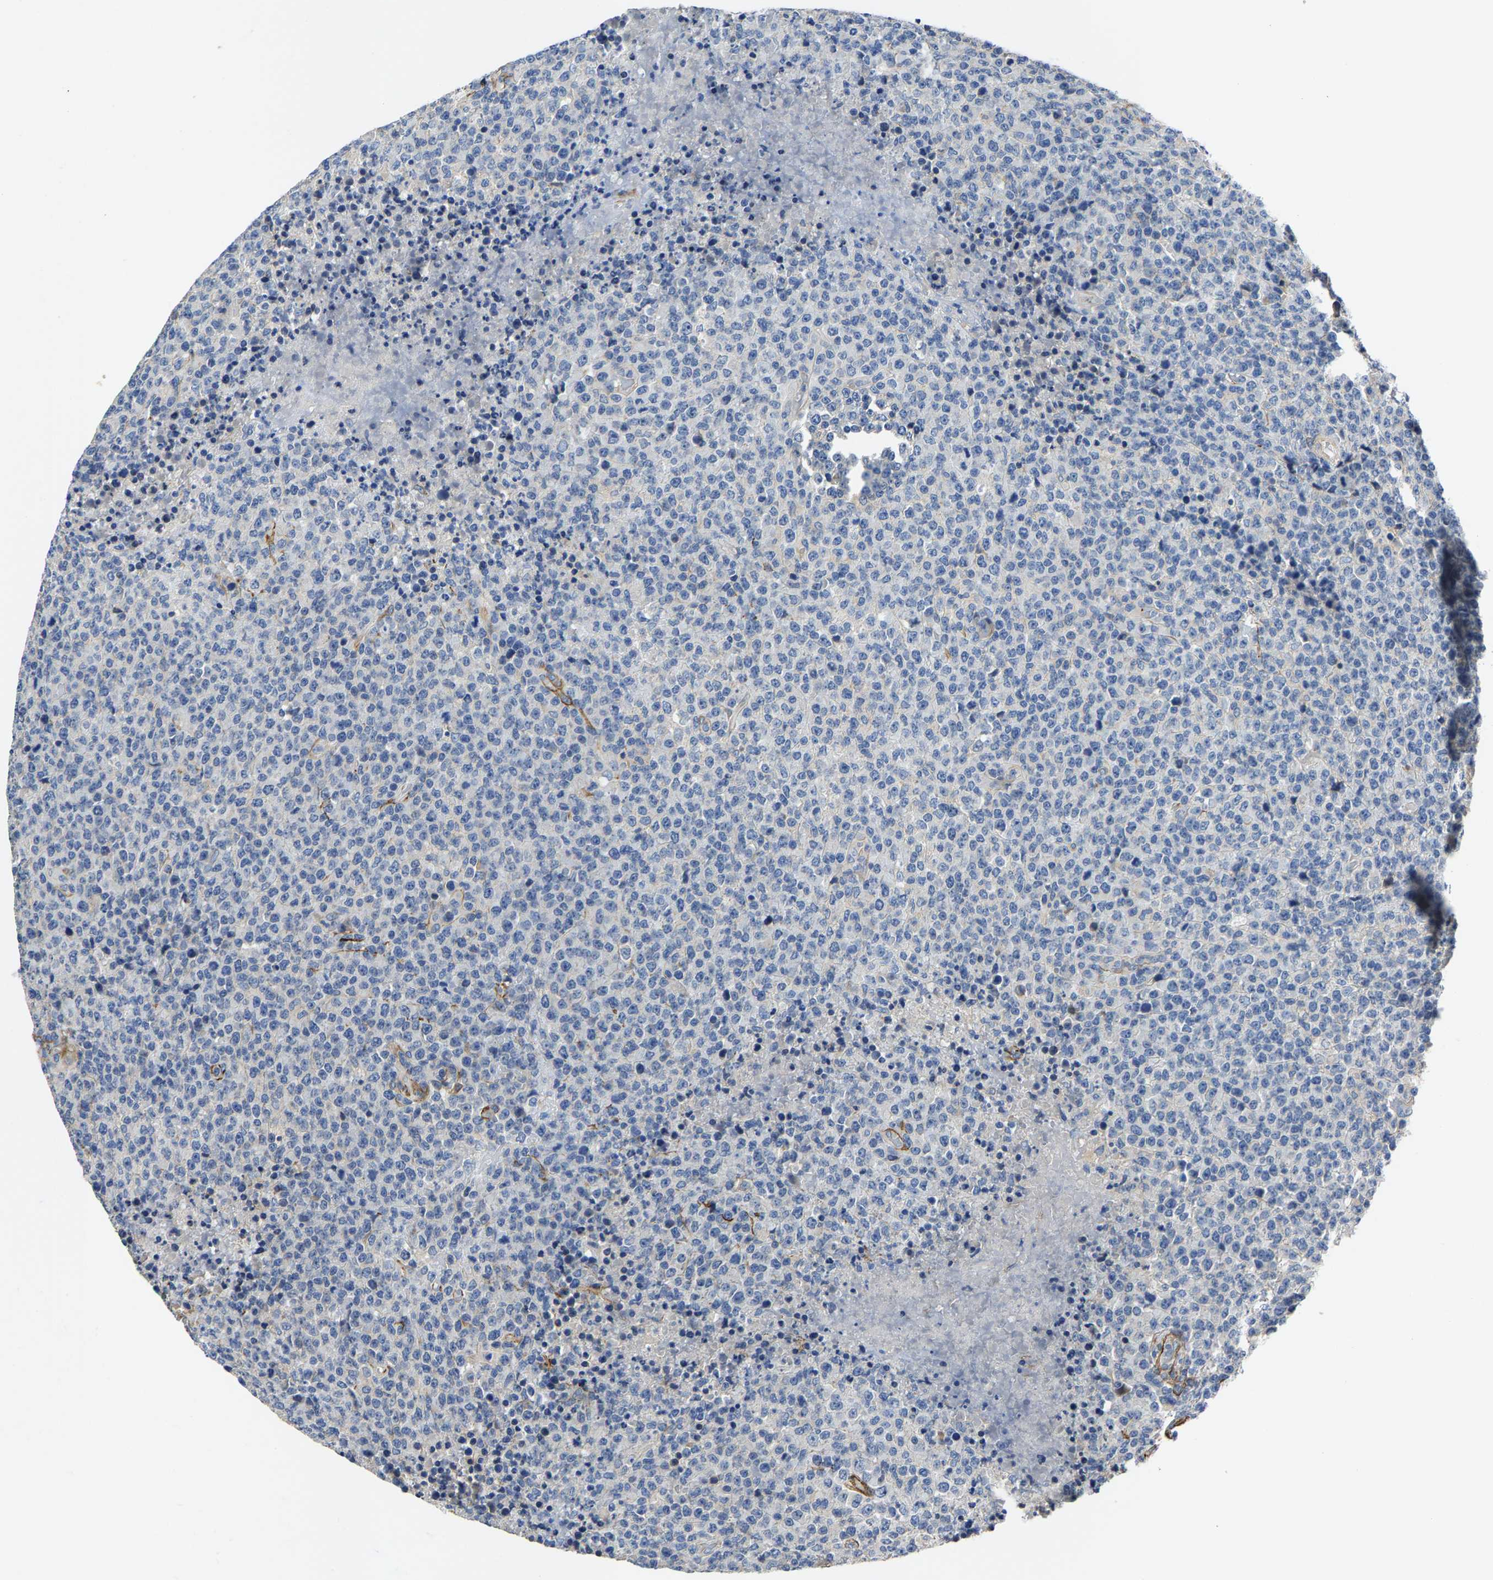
{"staining": {"intensity": "negative", "quantity": "none", "location": "none"}, "tissue": "lymphoma", "cell_type": "Tumor cells", "image_type": "cancer", "snomed": [{"axis": "morphology", "description": "Malignant lymphoma, non-Hodgkin's type, High grade"}, {"axis": "topography", "description": "Lymph node"}], "caption": "Tumor cells show no significant protein positivity in high-grade malignant lymphoma, non-Hodgkin's type. (DAB (3,3'-diaminobenzidine) immunohistochemistry (IHC), high magnification).", "gene": "AGBL3", "patient": {"sex": "male", "age": 13}}